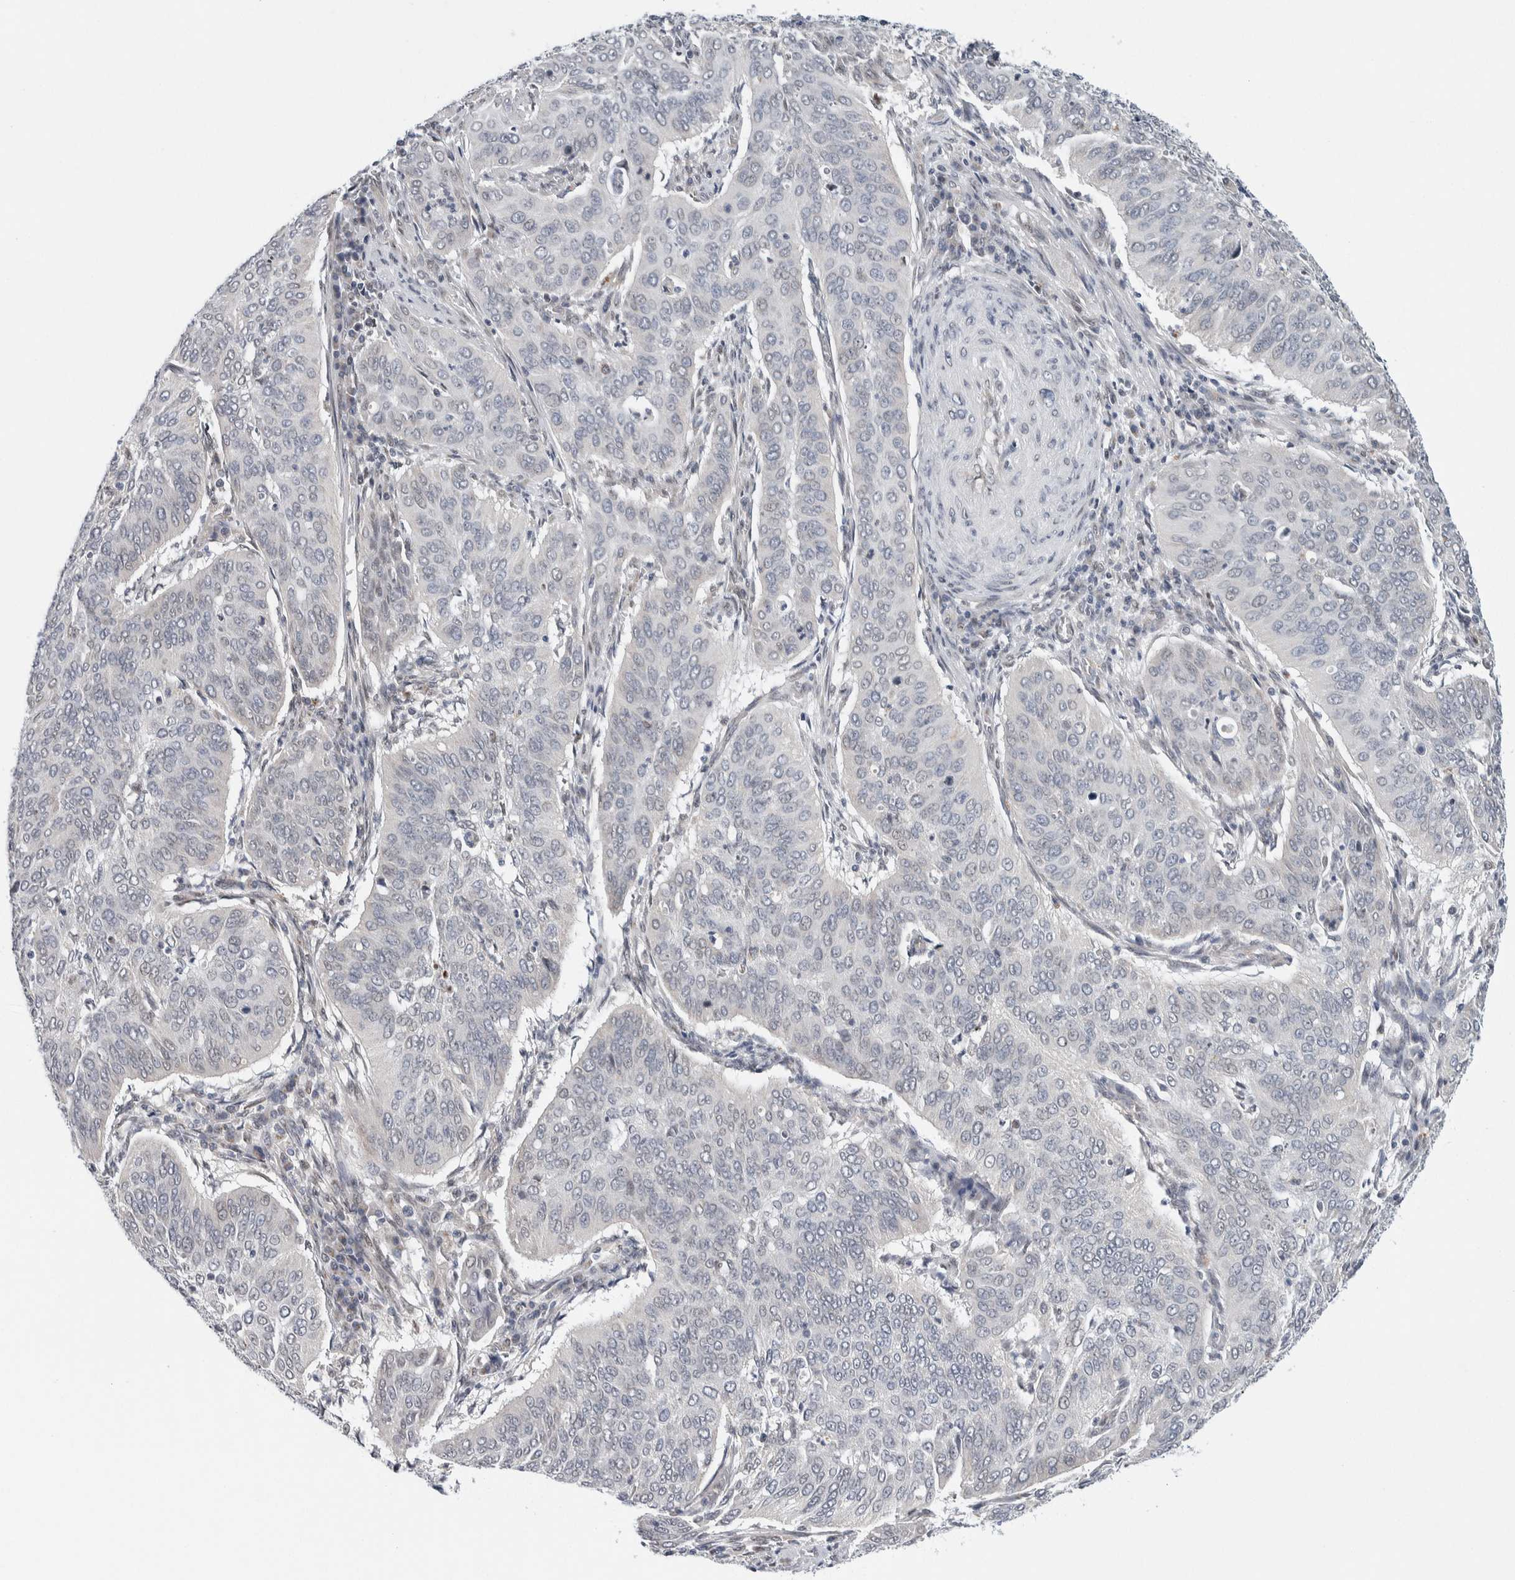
{"staining": {"intensity": "negative", "quantity": "none", "location": "none"}, "tissue": "cervical cancer", "cell_type": "Tumor cells", "image_type": "cancer", "snomed": [{"axis": "morphology", "description": "Normal tissue, NOS"}, {"axis": "morphology", "description": "Squamous cell carcinoma, NOS"}, {"axis": "topography", "description": "Cervix"}], "caption": "A high-resolution image shows immunohistochemistry staining of squamous cell carcinoma (cervical), which reveals no significant positivity in tumor cells.", "gene": "NEUROD1", "patient": {"sex": "female", "age": 39}}